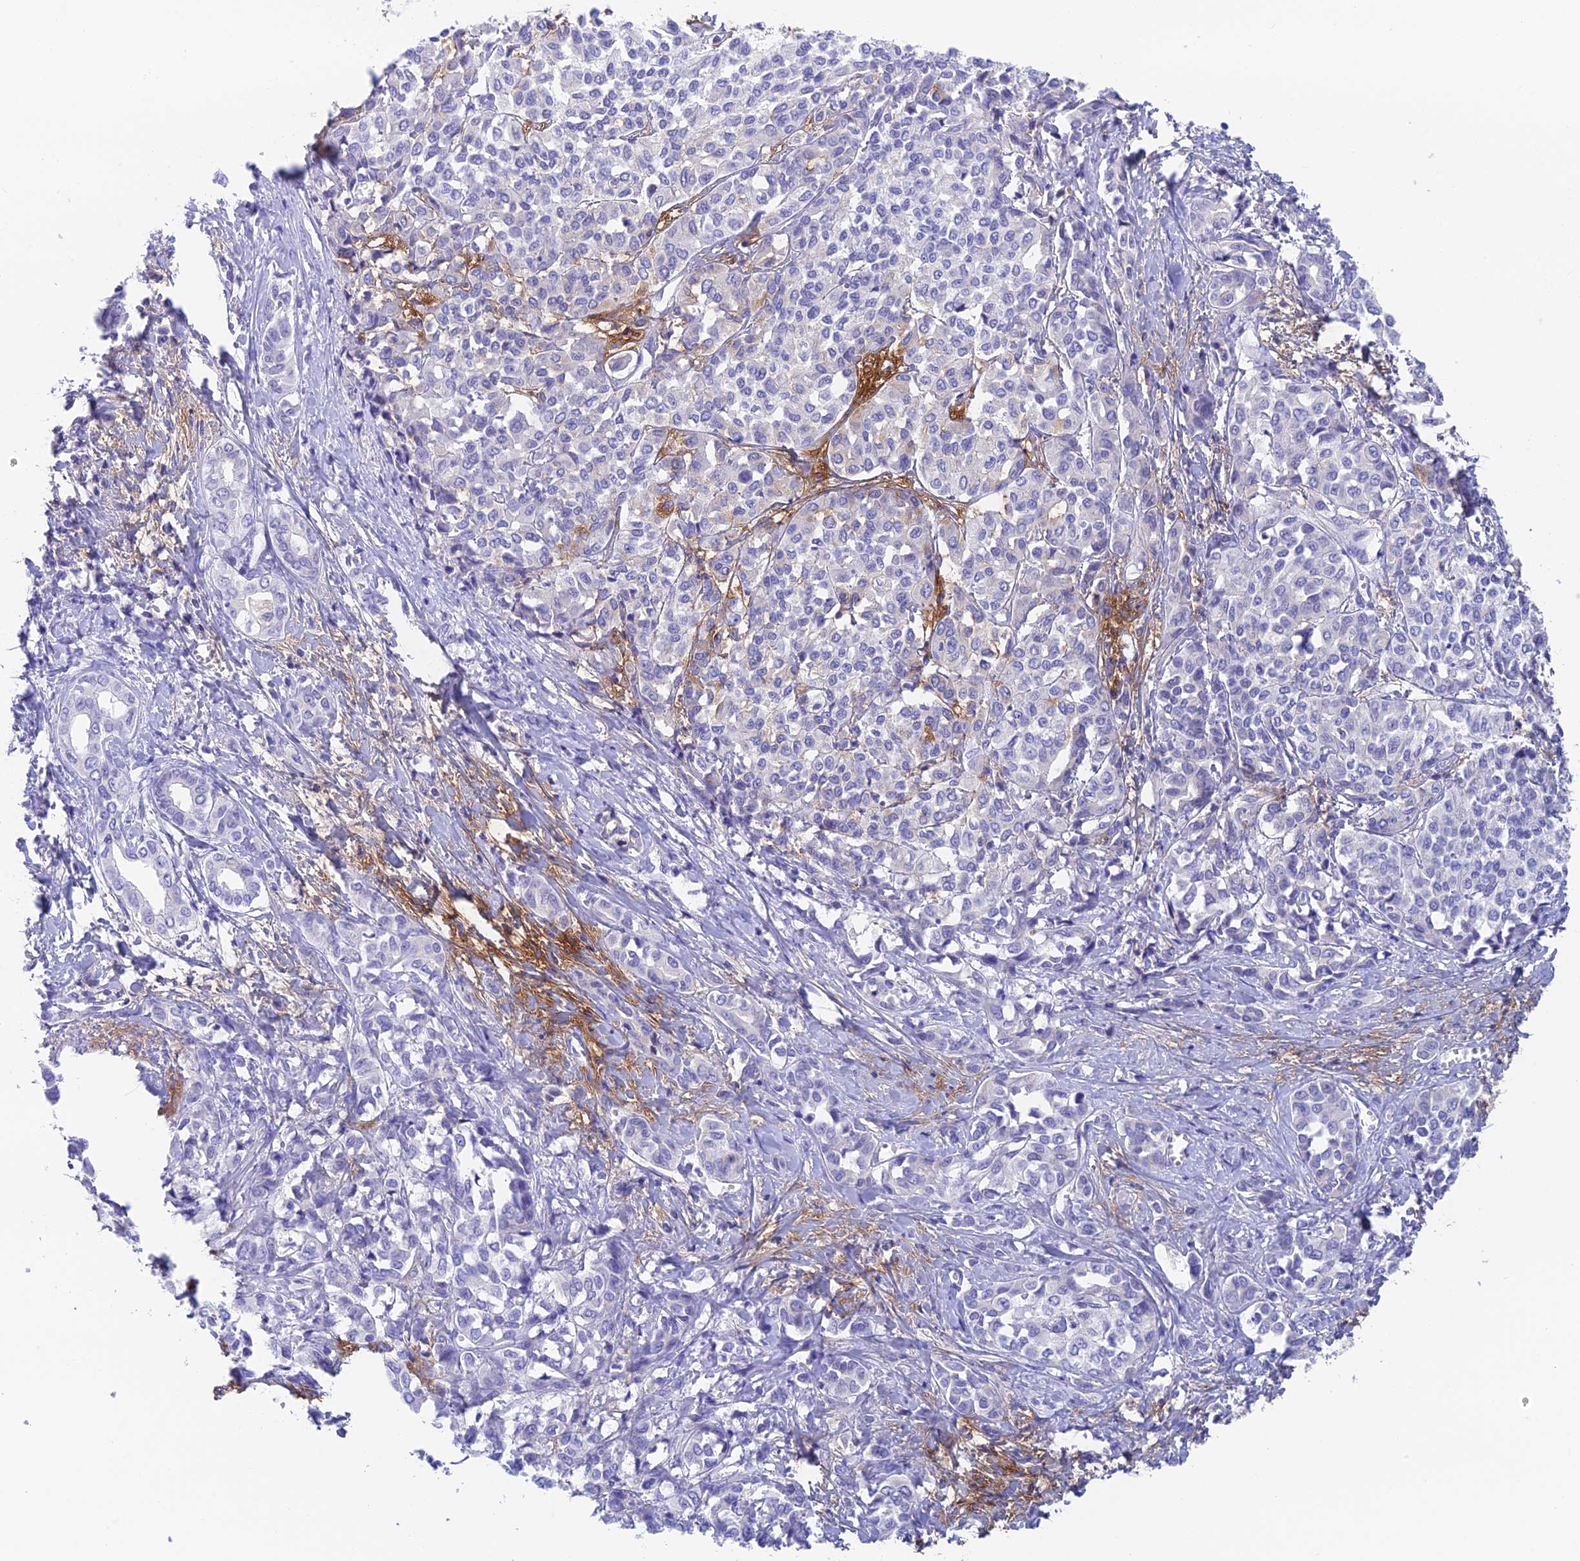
{"staining": {"intensity": "negative", "quantity": "none", "location": "none"}, "tissue": "liver cancer", "cell_type": "Tumor cells", "image_type": "cancer", "snomed": [{"axis": "morphology", "description": "Cholangiocarcinoma"}, {"axis": "topography", "description": "Liver"}], "caption": "Tumor cells are negative for brown protein staining in liver cancer. The staining was performed using DAB (3,3'-diaminobenzidine) to visualize the protein expression in brown, while the nuclei were stained in blue with hematoxylin (Magnification: 20x).", "gene": "ADAMTS13", "patient": {"sex": "female", "age": 77}}